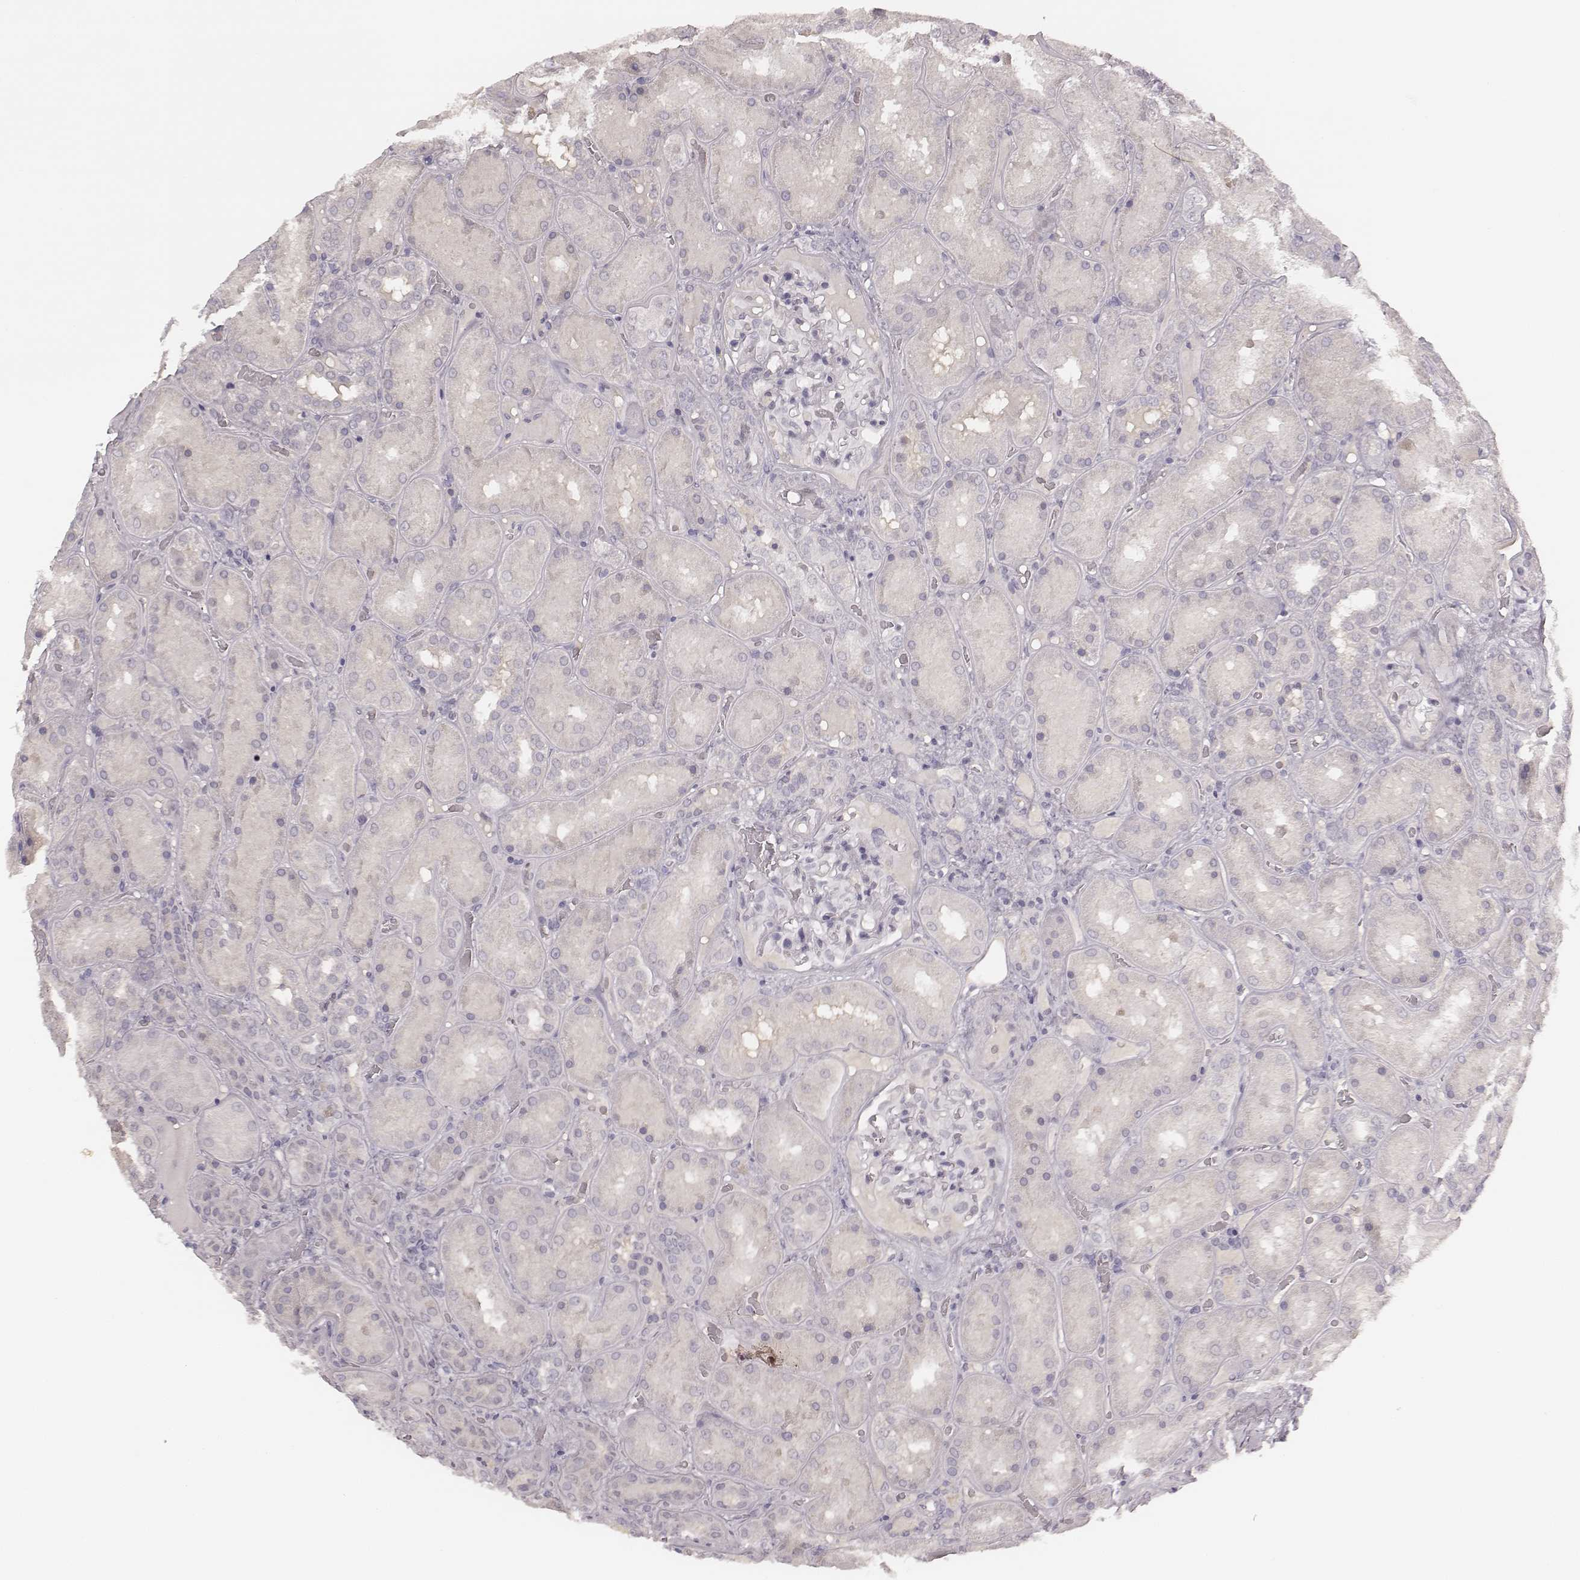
{"staining": {"intensity": "negative", "quantity": "none", "location": "none"}, "tissue": "kidney", "cell_type": "Cells in glomeruli", "image_type": "normal", "snomed": [{"axis": "morphology", "description": "Normal tissue, NOS"}, {"axis": "topography", "description": "Kidney"}], "caption": "An immunohistochemistry (IHC) photomicrograph of unremarkable kidney is shown. There is no staining in cells in glomeruli of kidney. (DAB (3,3'-diaminobenzidine) IHC with hematoxylin counter stain).", "gene": "MSX1", "patient": {"sex": "male", "age": 73}}